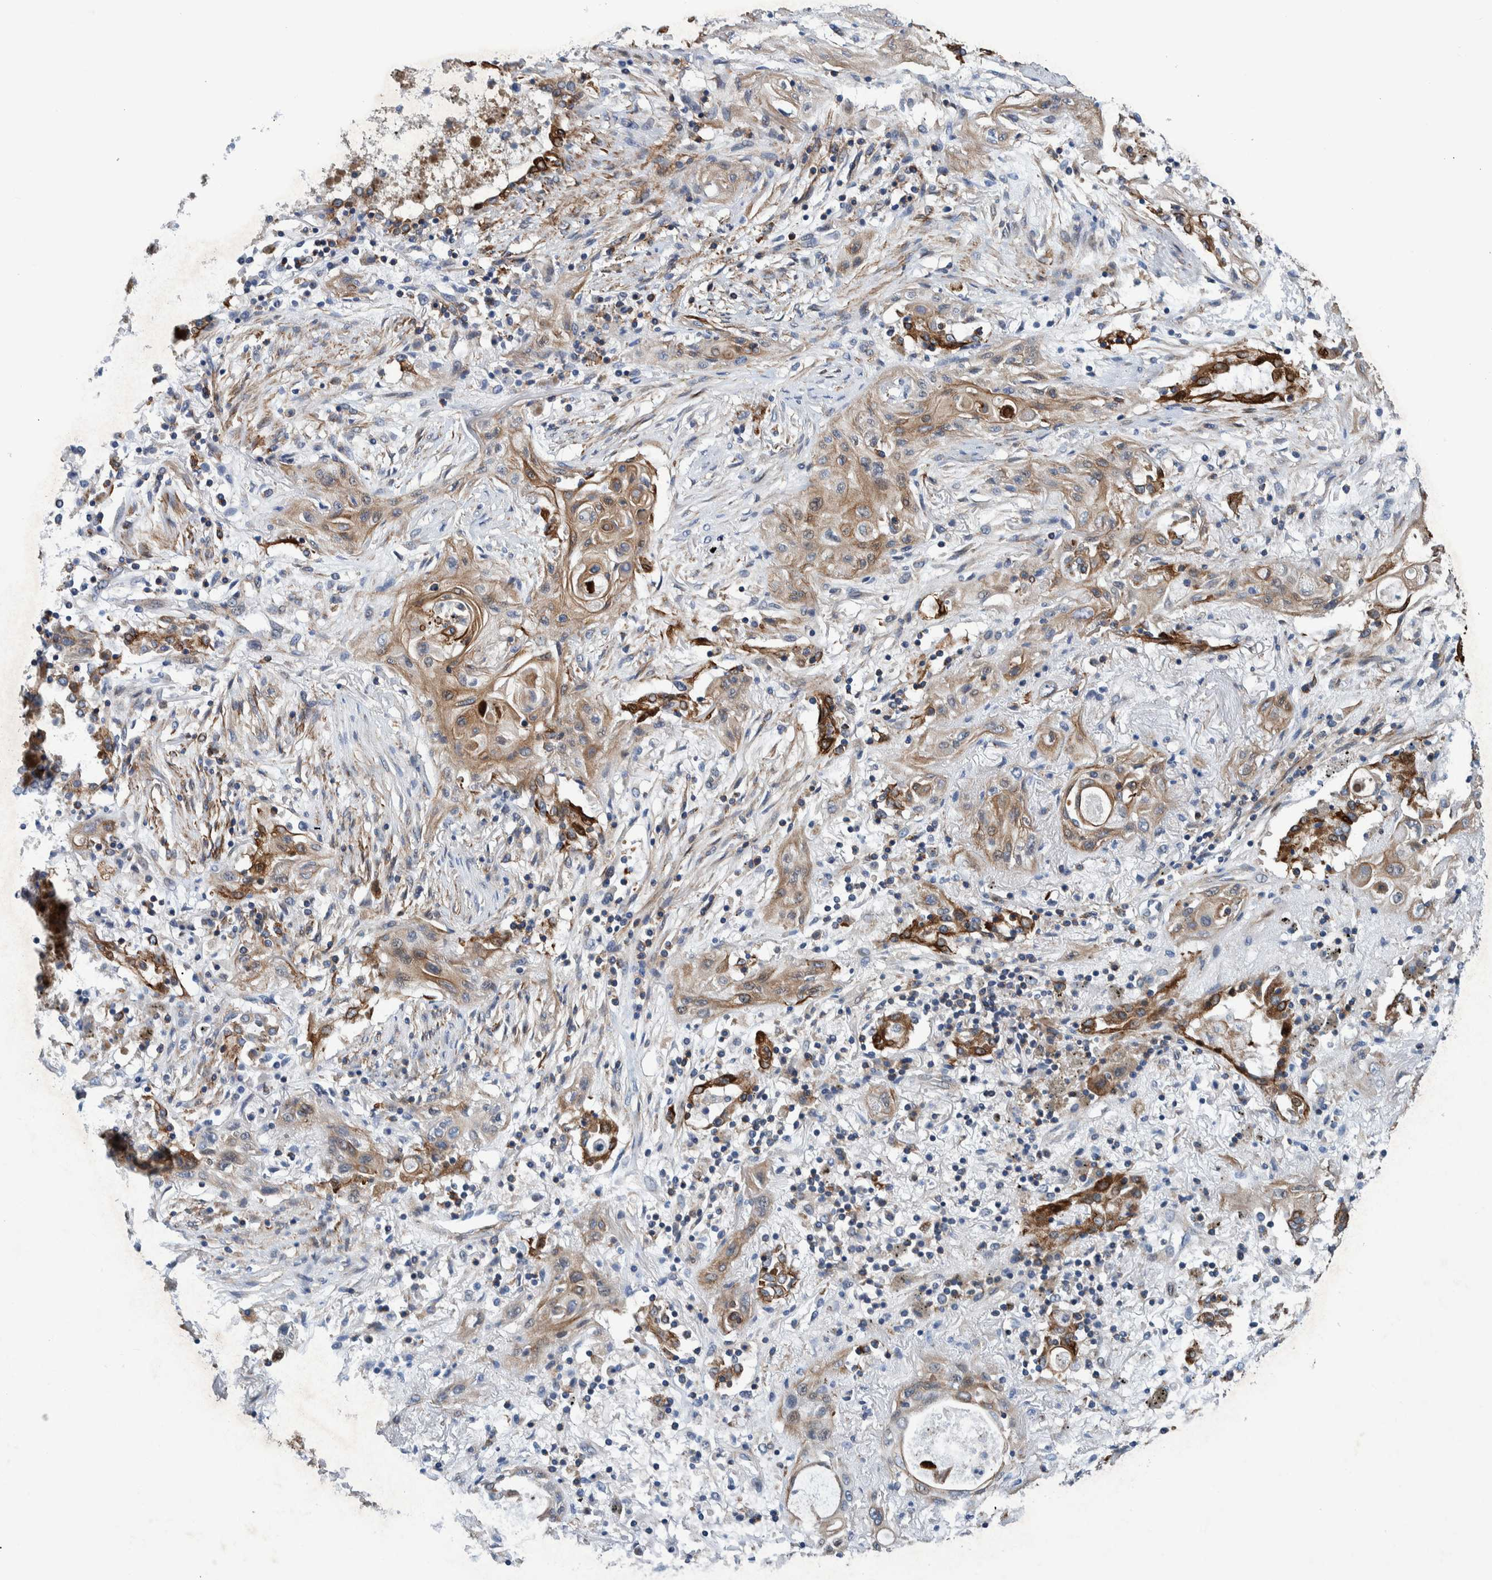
{"staining": {"intensity": "moderate", "quantity": ">75%", "location": "cytoplasmic/membranous"}, "tissue": "lung cancer", "cell_type": "Tumor cells", "image_type": "cancer", "snomed": [{"axis": "morphology", "description": "Squamous cell carcinoma, NOS"}, {"axis": "topography", "description": "Lung"}], "caption": "Immunohistochemistry image of neoplastic tissue: lung cancer (squamous cell carcinoma) stained using immunohistochemistry (IHC) shows medium levels of moderate protein expression localized specifically in the cytoplasmic/membranous of tumor cells, appearing as a cytoplasmic/membranous brown color.", "gene": "MKS1", "patient": {"sex": "female", "age": 47}}